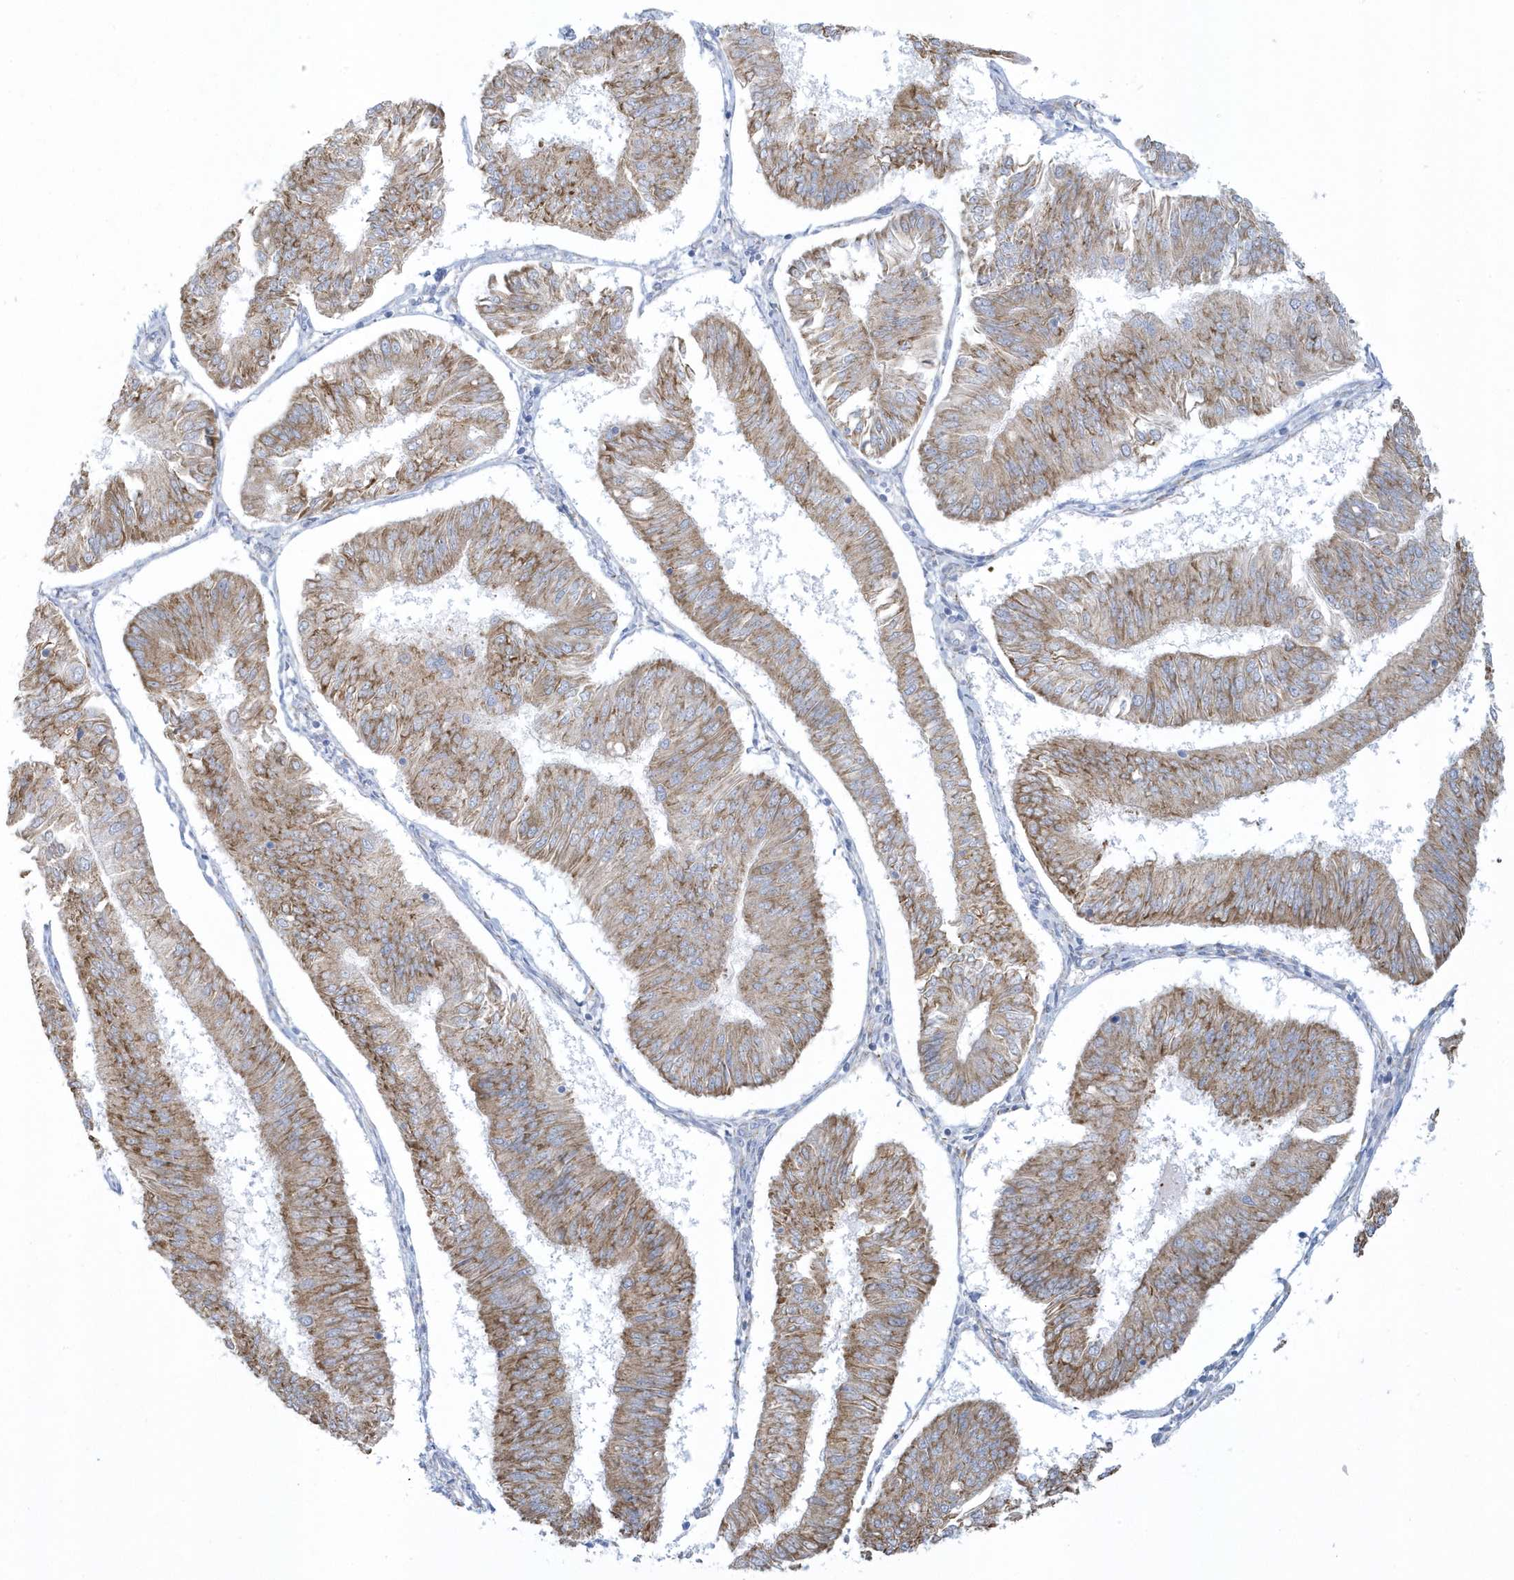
{"staining": {"intensity": "moderate", "quantity": ">75%", "location": "cytoplasmic/membranous"}, "tissue": "endometrial cancer", "cell_type": "Tumor cells", "image_type": "cancer", "snomed": [{"axis": "morphology", "description": "Adenocarcinoma, NOS"}, {"axis": "topography", "description": "Endometrium"}], "caption": "Endometrial cancer (adenocarcinoma) stained with a brown dye exhibits moderate cytoplasmic/membranous positive staining in about >75% of tumor cells.", "gene": "DCAF1", "patient": {"sex": "female", "age": 58}}